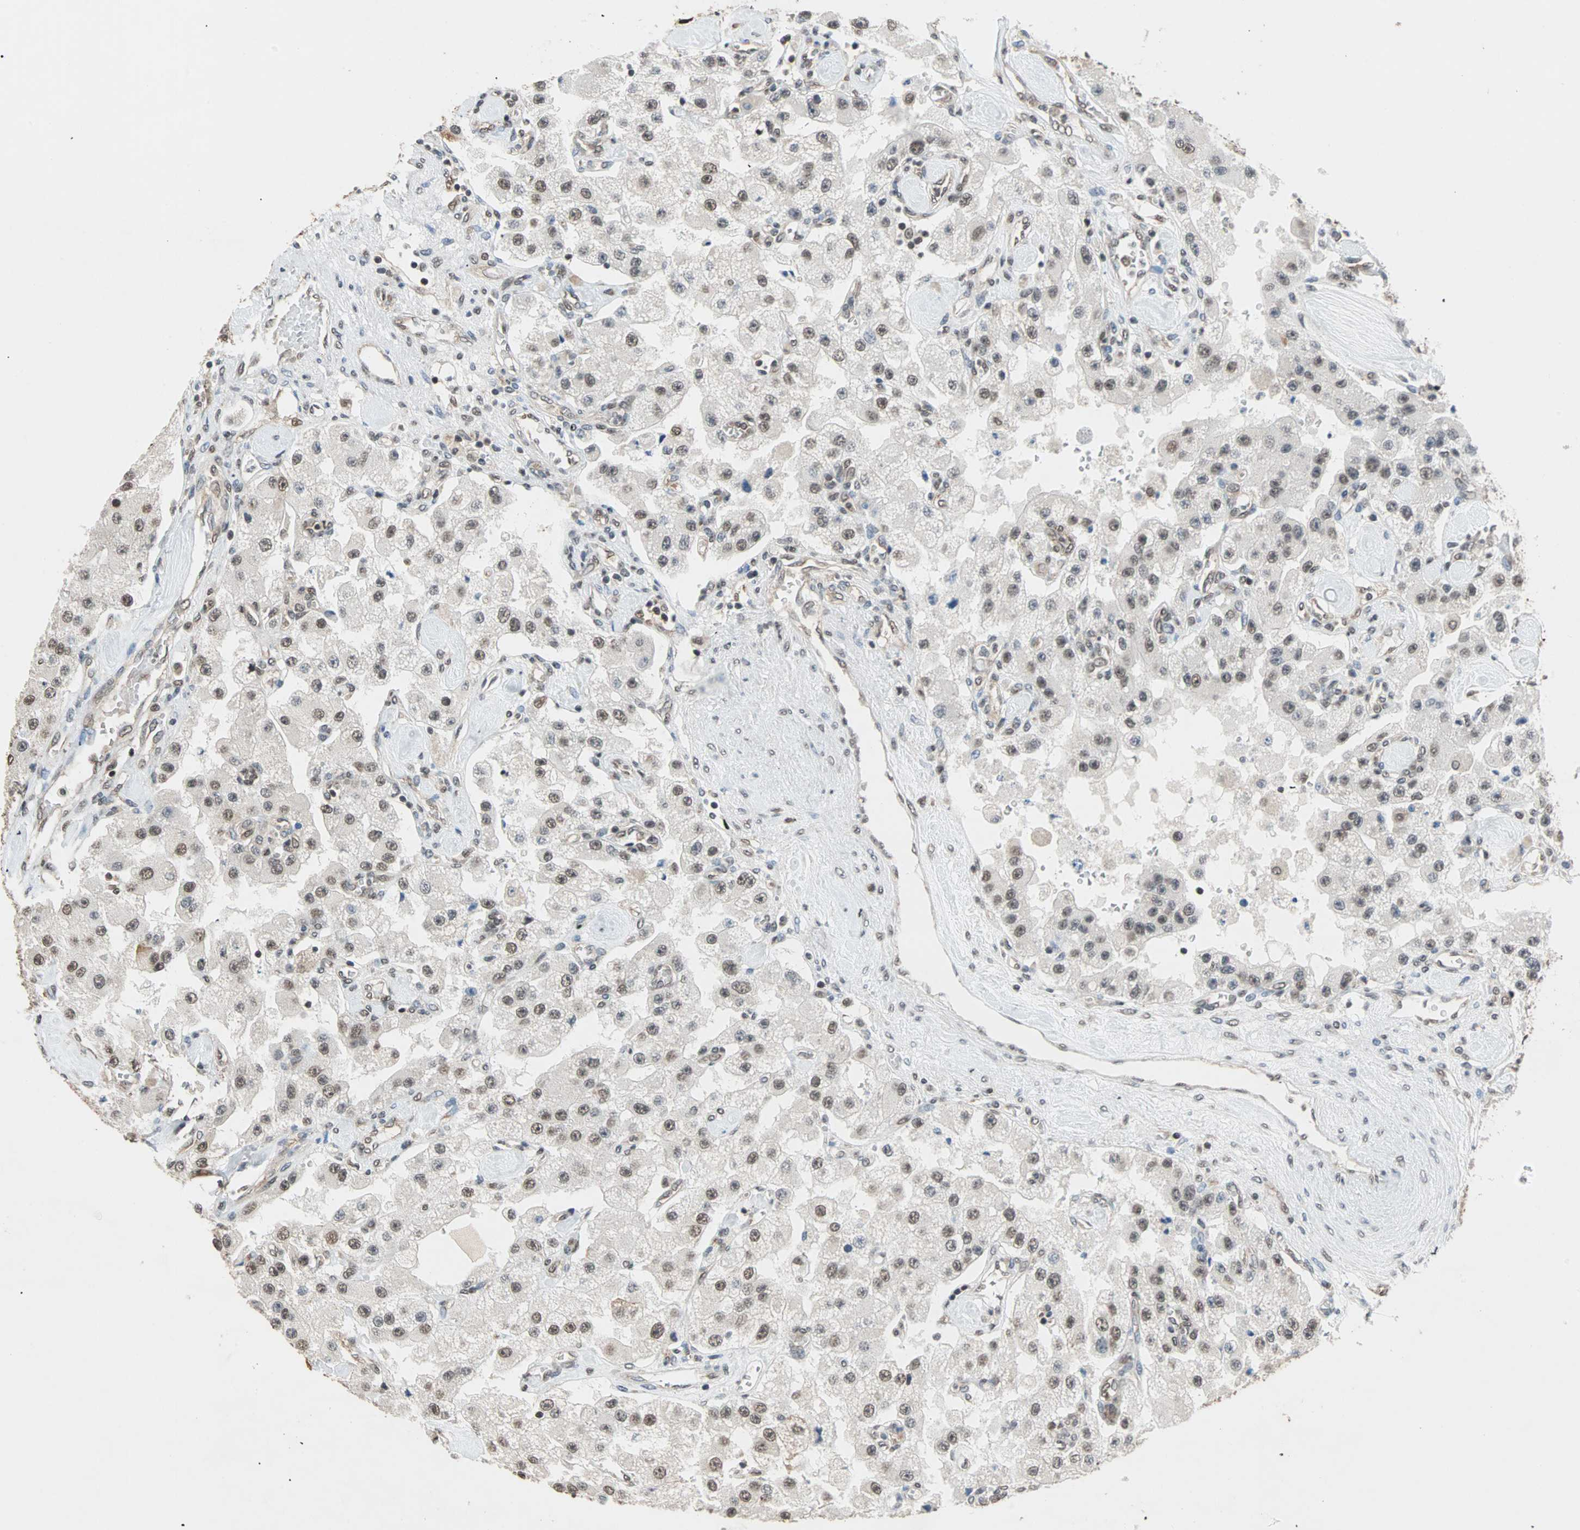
{"staining": {"intensity": "moderate", "quantity": ">75%", "location": "nuclear"}, "tissue": "carcinoid", "cell_type": "Tumor cells", "image_type": "cancer", "snomed": [{"axis": "morphology", "description": "Carcinoid, malignant, NOS"}, {"axis": "topography", "description": "Pancreas"}], "caption": "DAB immunohistochemical staining of human malignant carcinoid shows moderate nuclear protein positivity in approximately >75% of tumor cells.", "gene": "DAZAP1", "patient": {"sex": "male", "age": 41}}